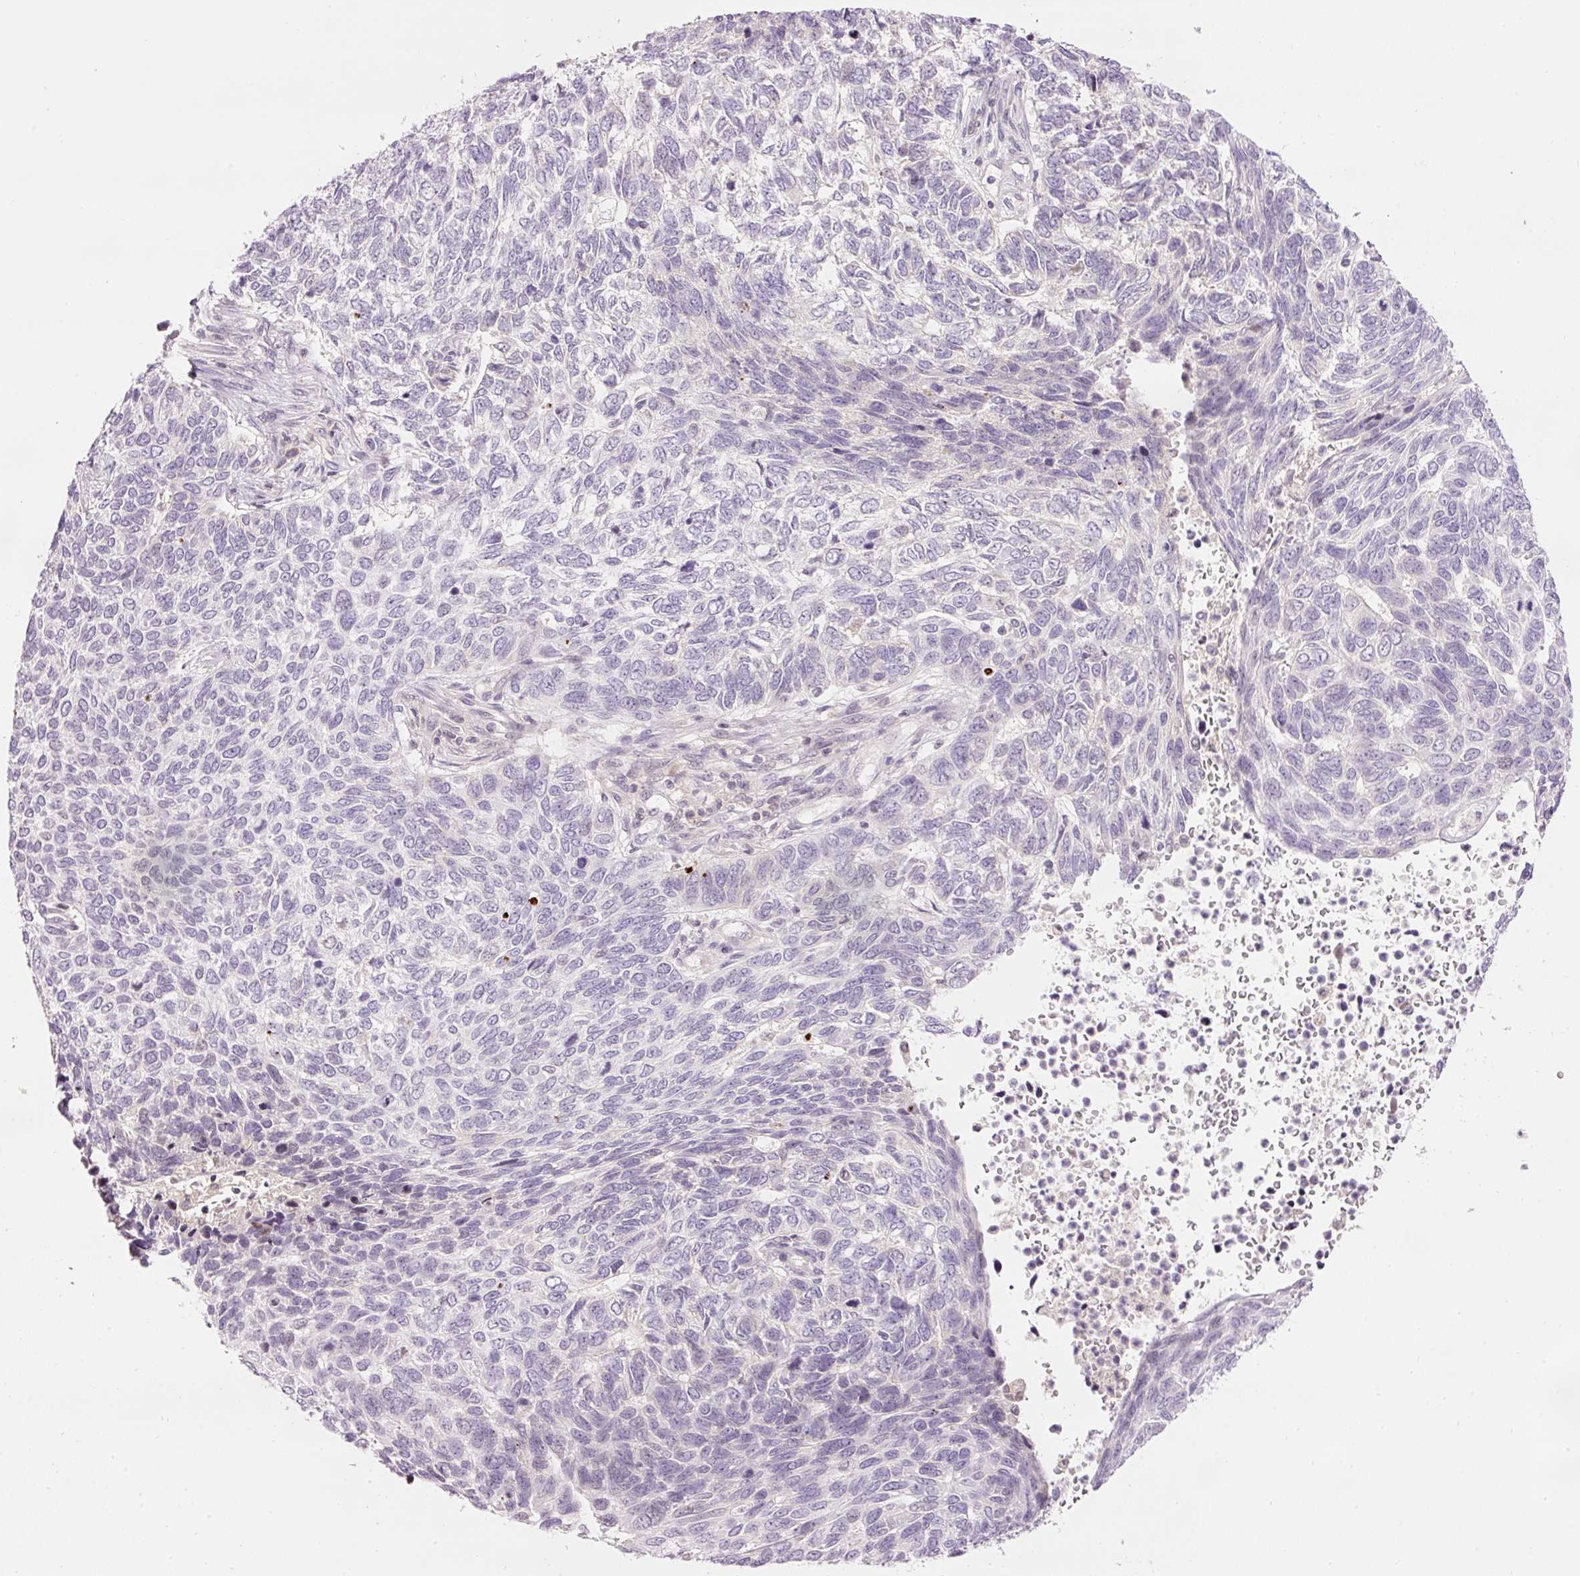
{"staining": {"intensity": "negative", "quantity": "none", "location": "none"}, "tissue": "skin cancer", "cell_type": "Tumor cells", "image_type": "cancer", "snomed": [{"axis": "morphology", "description": "Basal cell carcinoma"}, {"axis": "topography", "description": "Skin"}], "caption": "Image shows no significant protein expression in tumor cells of skin basal cell carcinoma. The staining is performed using DAB (3,3'-diaminobenzidine) brown chromogen with nuclei counter-stained in using hematoxylin.", "gene": "ABHD11", "patient": {"sex": "female", "age": 65}}